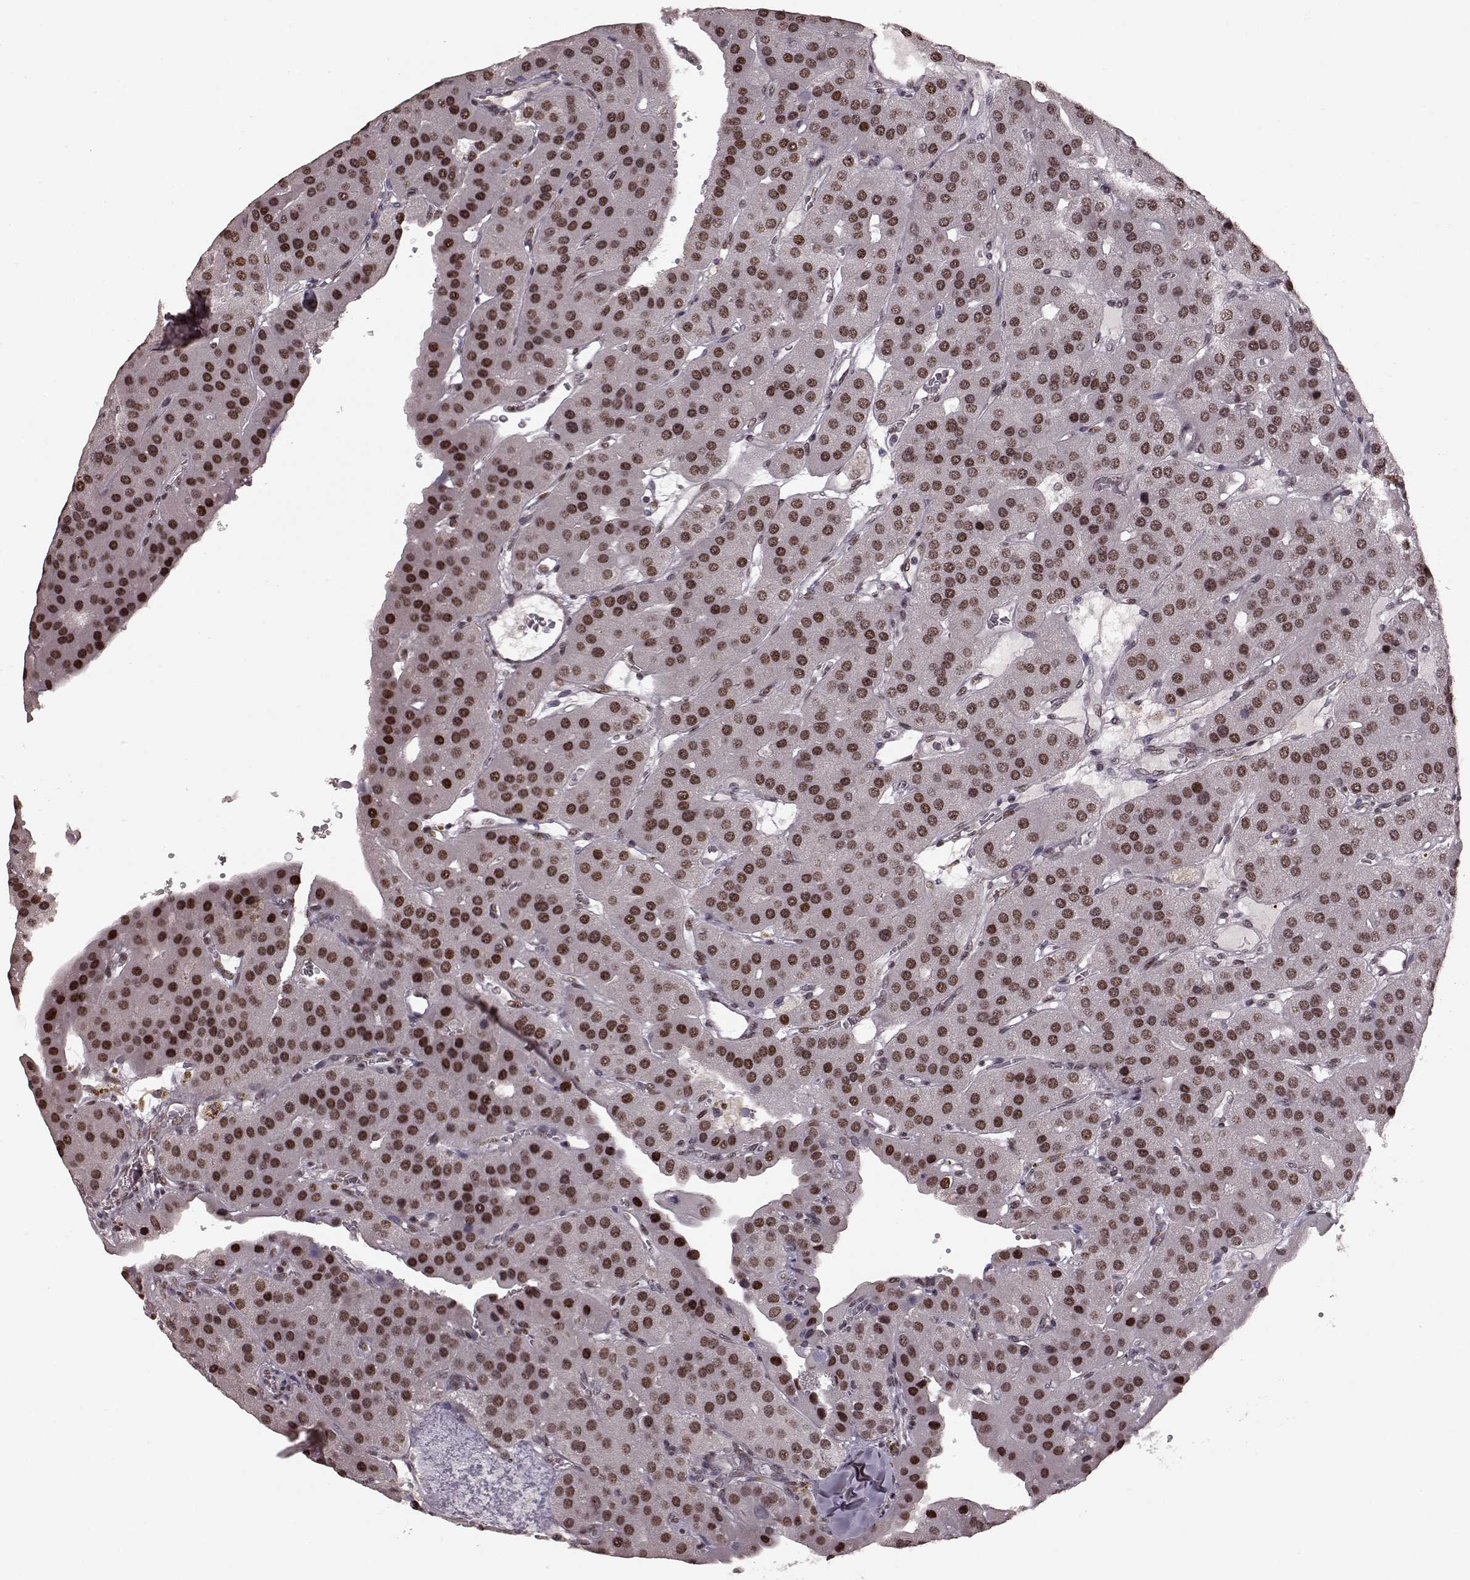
{"staining": {"intensity": "moderate", "quantity": ">75%", "location": "nuclear"}, "tissue": "parathyroid gland", "cell_type": "Glandular cells", "image_type": "normal", "snomed": [{"axis": "morphology", "description": "Normal tissue, NOS"}, {"axis": "morphology", "description": "Adenoma, NOS"}, {"axis": "topography", "description": "Parathyroid gland"}], "caption": "Immunohistochemical staining of unremarkable parathyroid gland reveals medium levels of moderate nuclear staining in about >75% of glandular cells.", "gene": "NR2C1", "patient": {"sex": "female", "age": 86}}